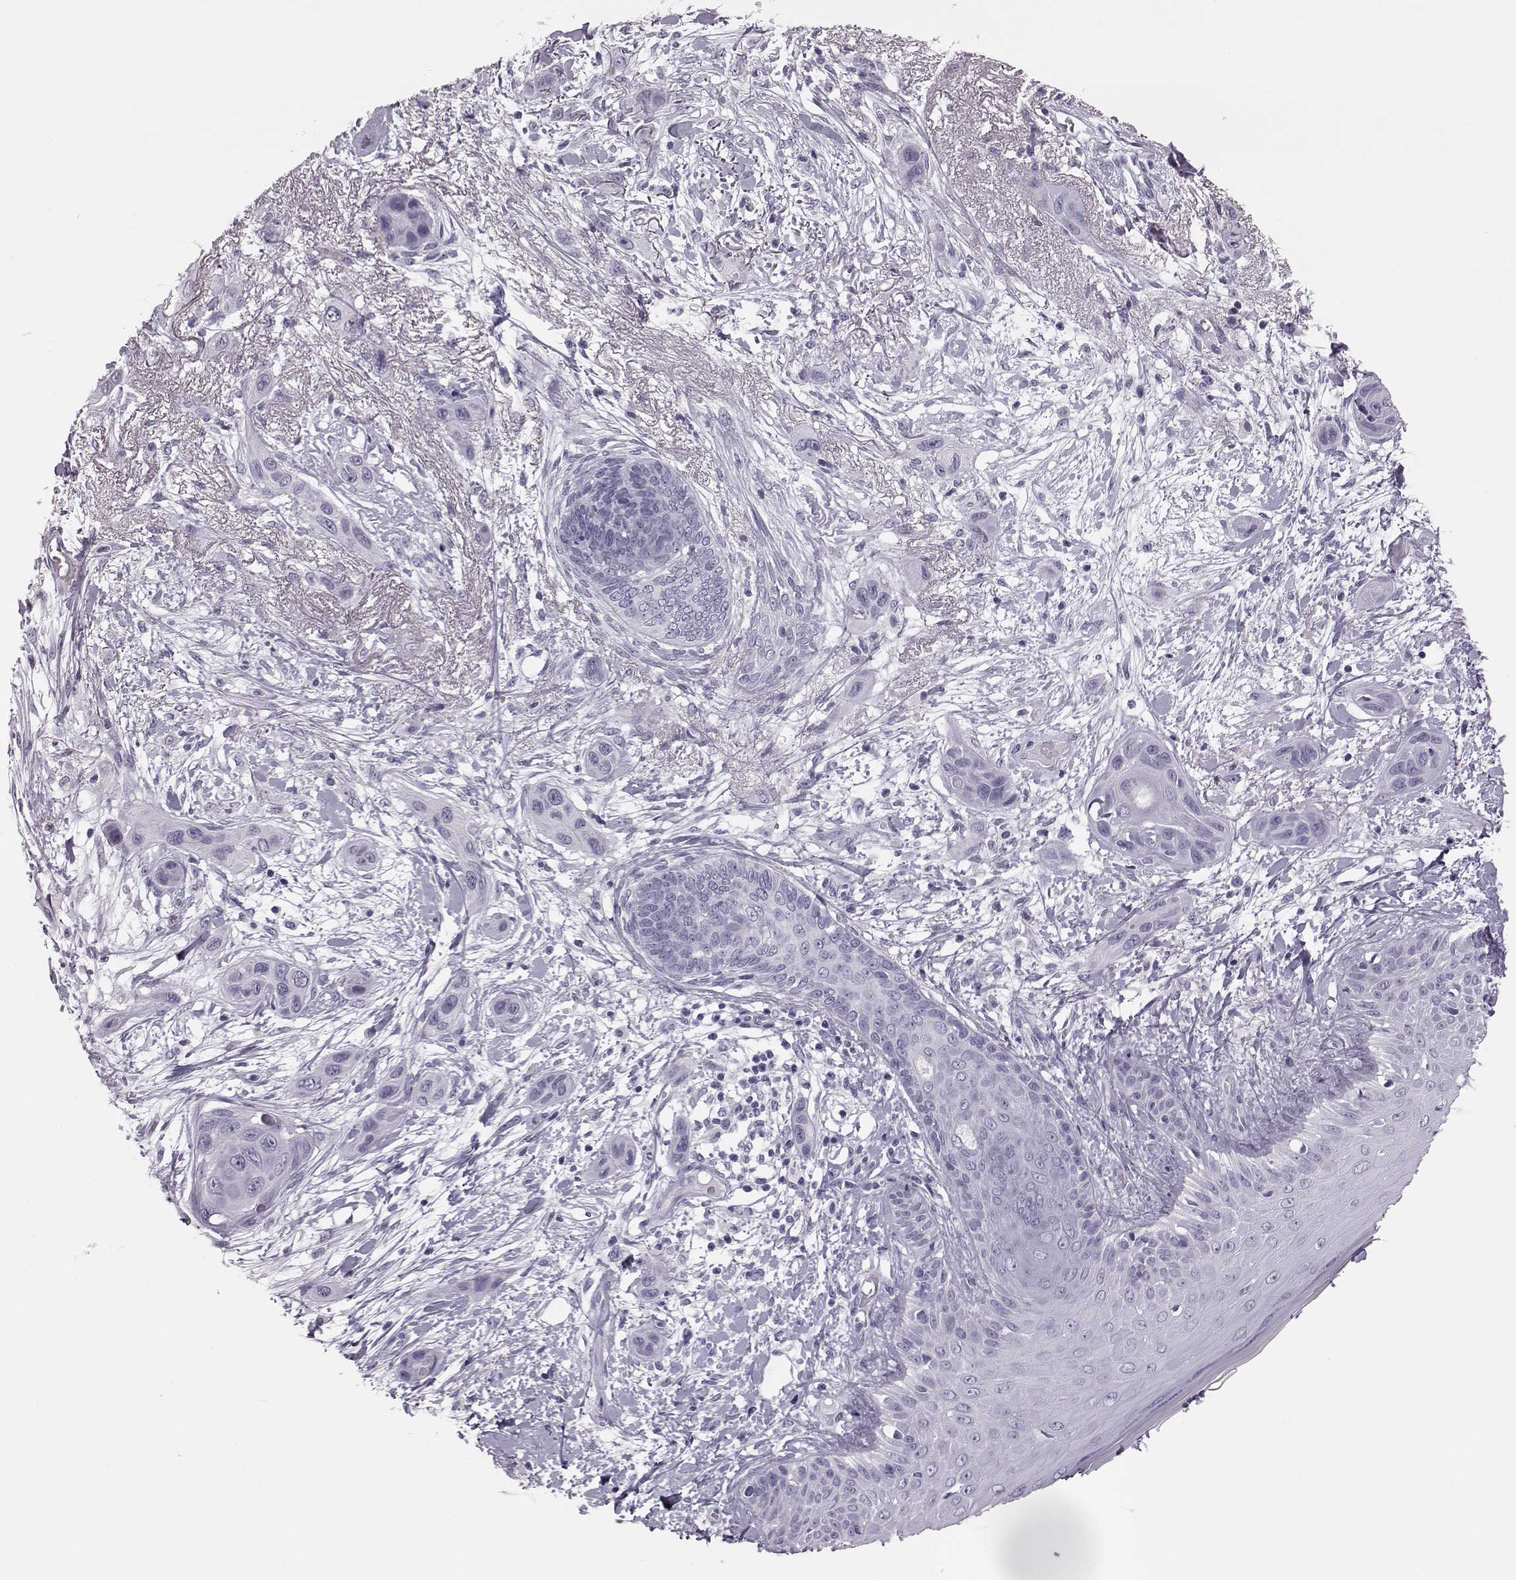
{"staining": {"intensity": "negative", "quantity": "none", "location": "none"}, "tissue": "skin cancer", "cell_type": "Tumor cells", "image_type": "cancer", "snomed": [{"axis": "morphology", "description": "Squamous cell carcinoma, NOS"}, {"axis": "topography", "description": "Skin"}], "caption": "The IHC image has no significant staining in tumor cells of skin cancer tissue. Brightfield microscopy of IHC stained with DAB (3,3'-diaminobenzidine) (brown) and hematoxylin (blue), captured at high magnification.", "gene": "BFSP2", "patient": {"sex": "male", "age": 79}}